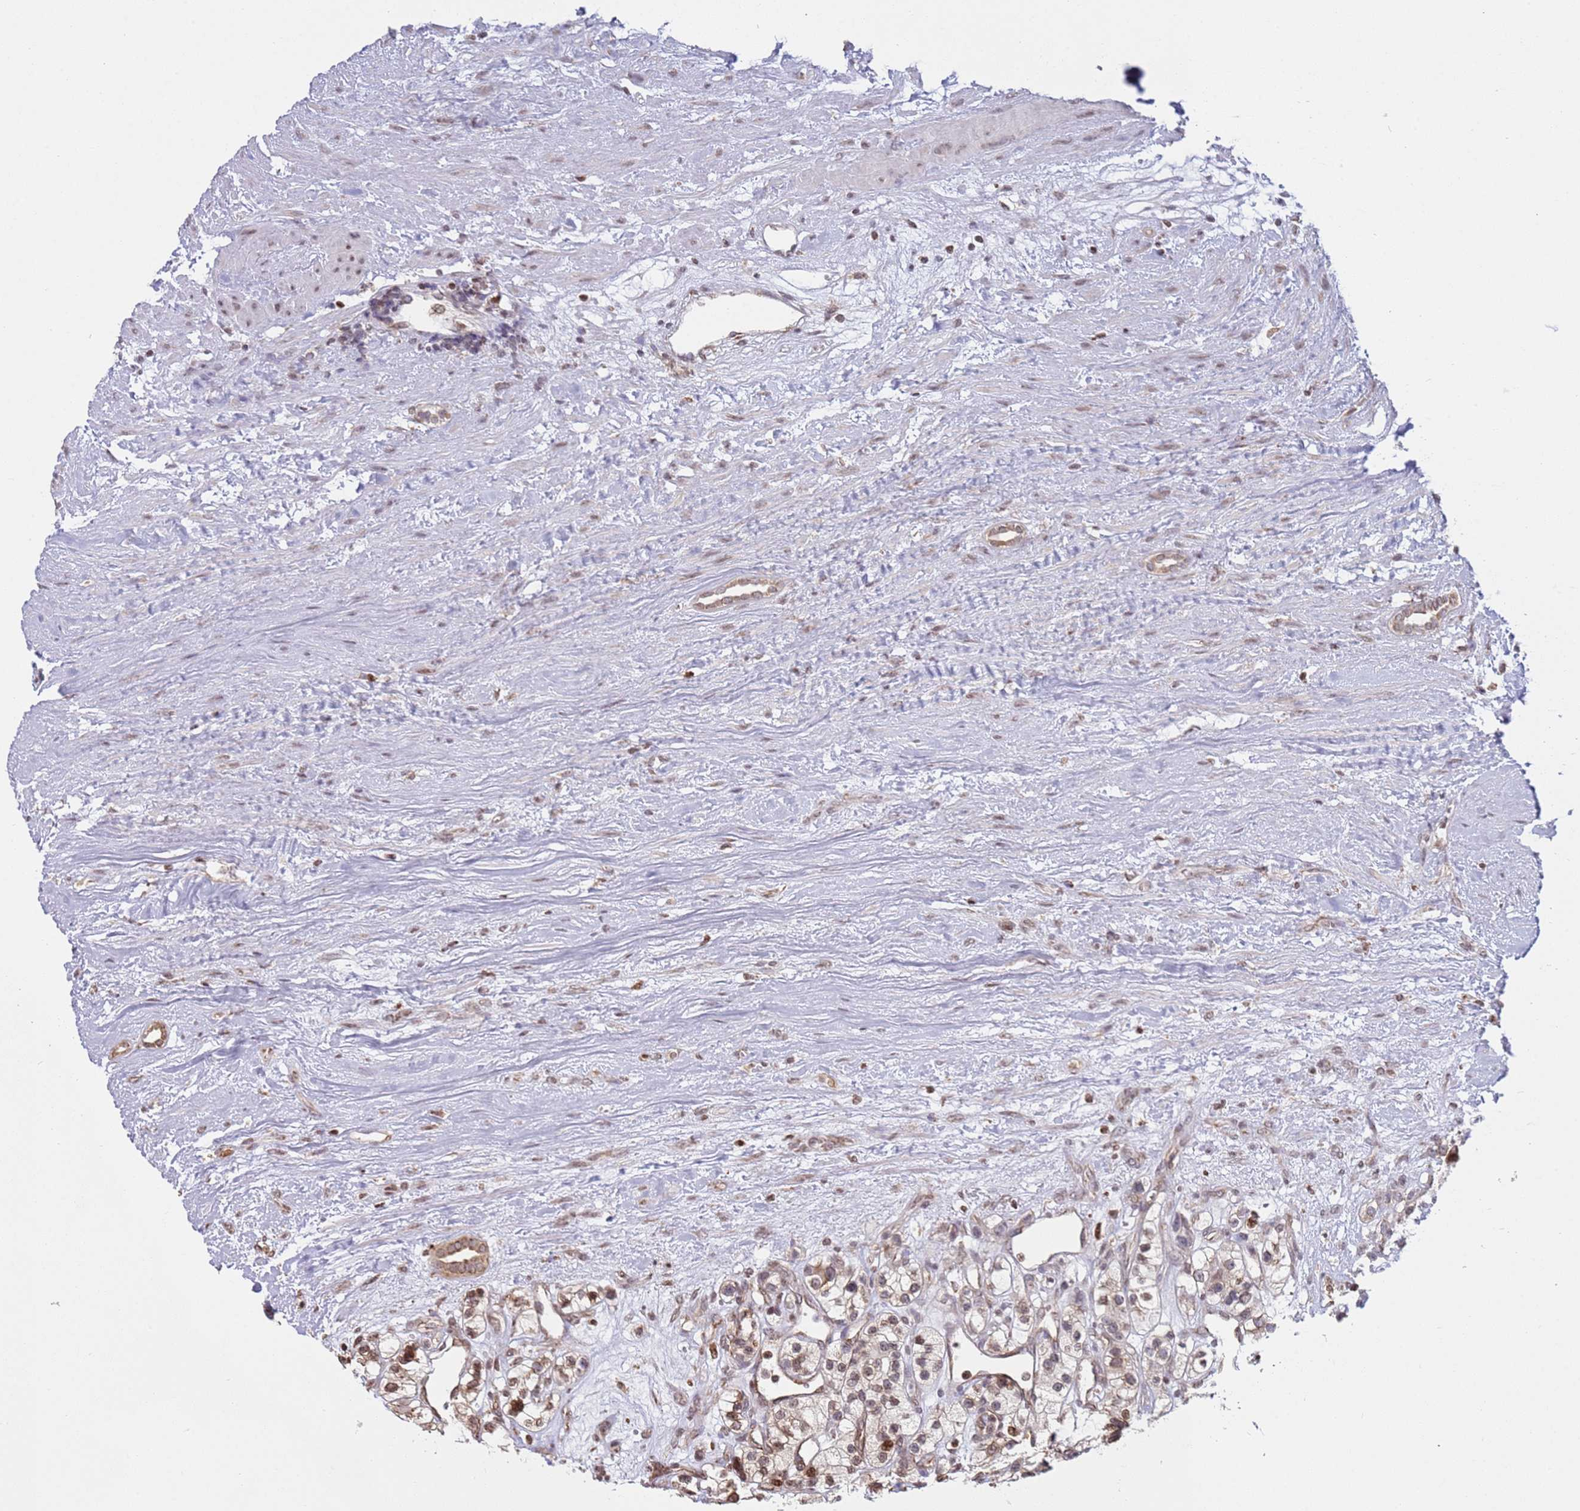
{"staining": {"intensity": "moderate", "quantity": ">75%", "location": "cytoplasmic/membranous,nuclear"}, "tissue": "renal cancer", "cell_type": "Tumor cells", "image_type": "cancer", "snomed": [{"axis": "morphology", "description": "Adenocarcinoma, NOS"}, {"axis": "topography", "description": "Kidney"}], "caption": "The photomicrograph demonstrates immunohistochemical staining of adenocarcinoma (renal). There is moderate cytoplasmic/membranous and nuclear staining is appreciated in approximately >75% of tumor cells. Immunohistochemistry (ihc) stains the protein in brown and the nuclei are stained blue.", "gene": "SCAF1", "patient": {"sex": "female", "age": 57}}